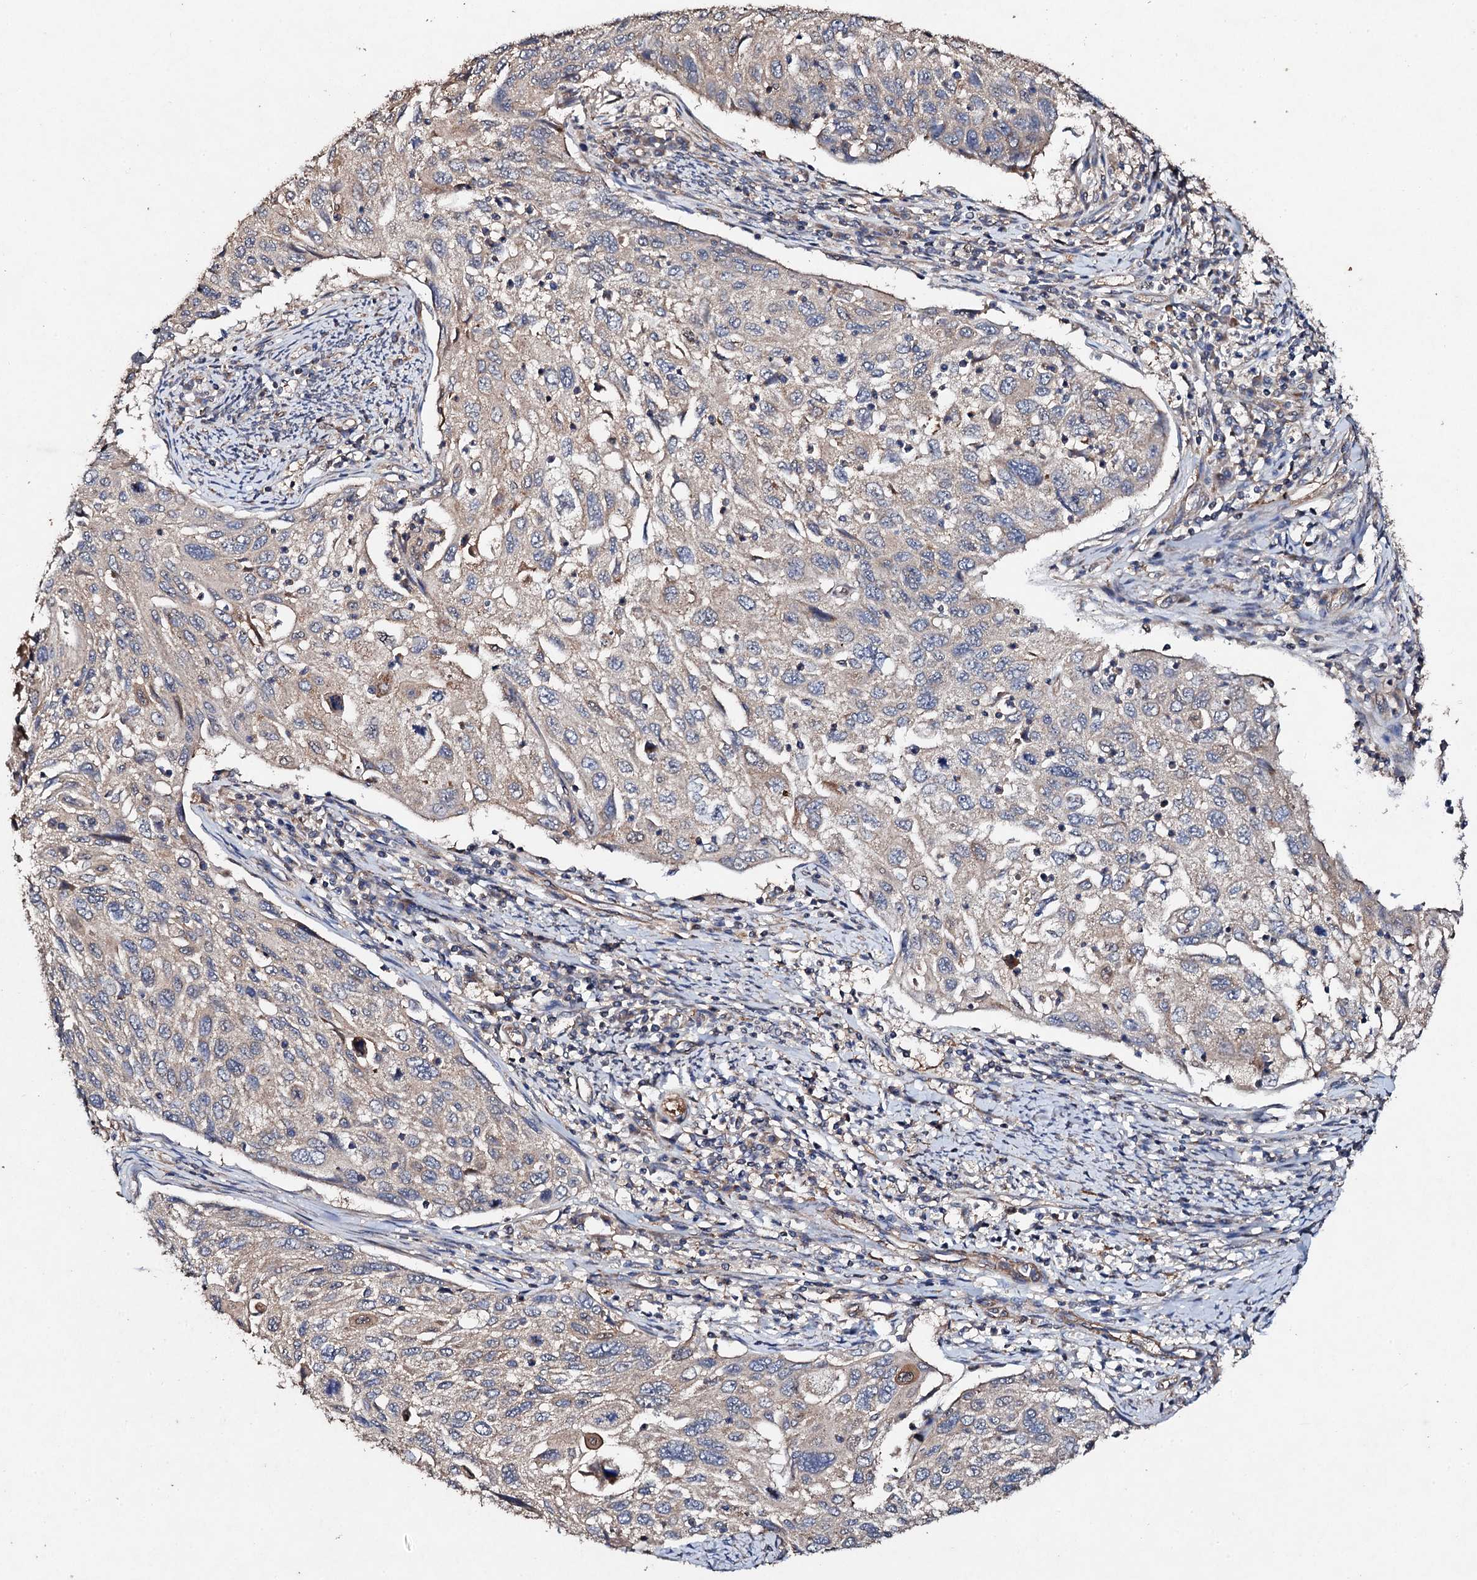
{"staining": {"intensity": "weak", "quantity": ">75%", "location": "cytoplasmic/membranous"}, "tissue": "cervical cancer", "cell_type": "Tumor cells", "image_type": "cancer", "snomed": [{"axis": "morphology", "description": "Squamous cell carcinoma, NOS"}, {"axis": "topography", "description": "Cervix"}], "caption": "Immunohistochemical staining of human cervical cancer (squamous cell carcinoma) demonstrates low levels of weak cytoplasmic/membranous protein positivity in approximately >75% of tumor cells.", "gene": "MOCOS", "patient": {"sex": "female", "age": 70}}